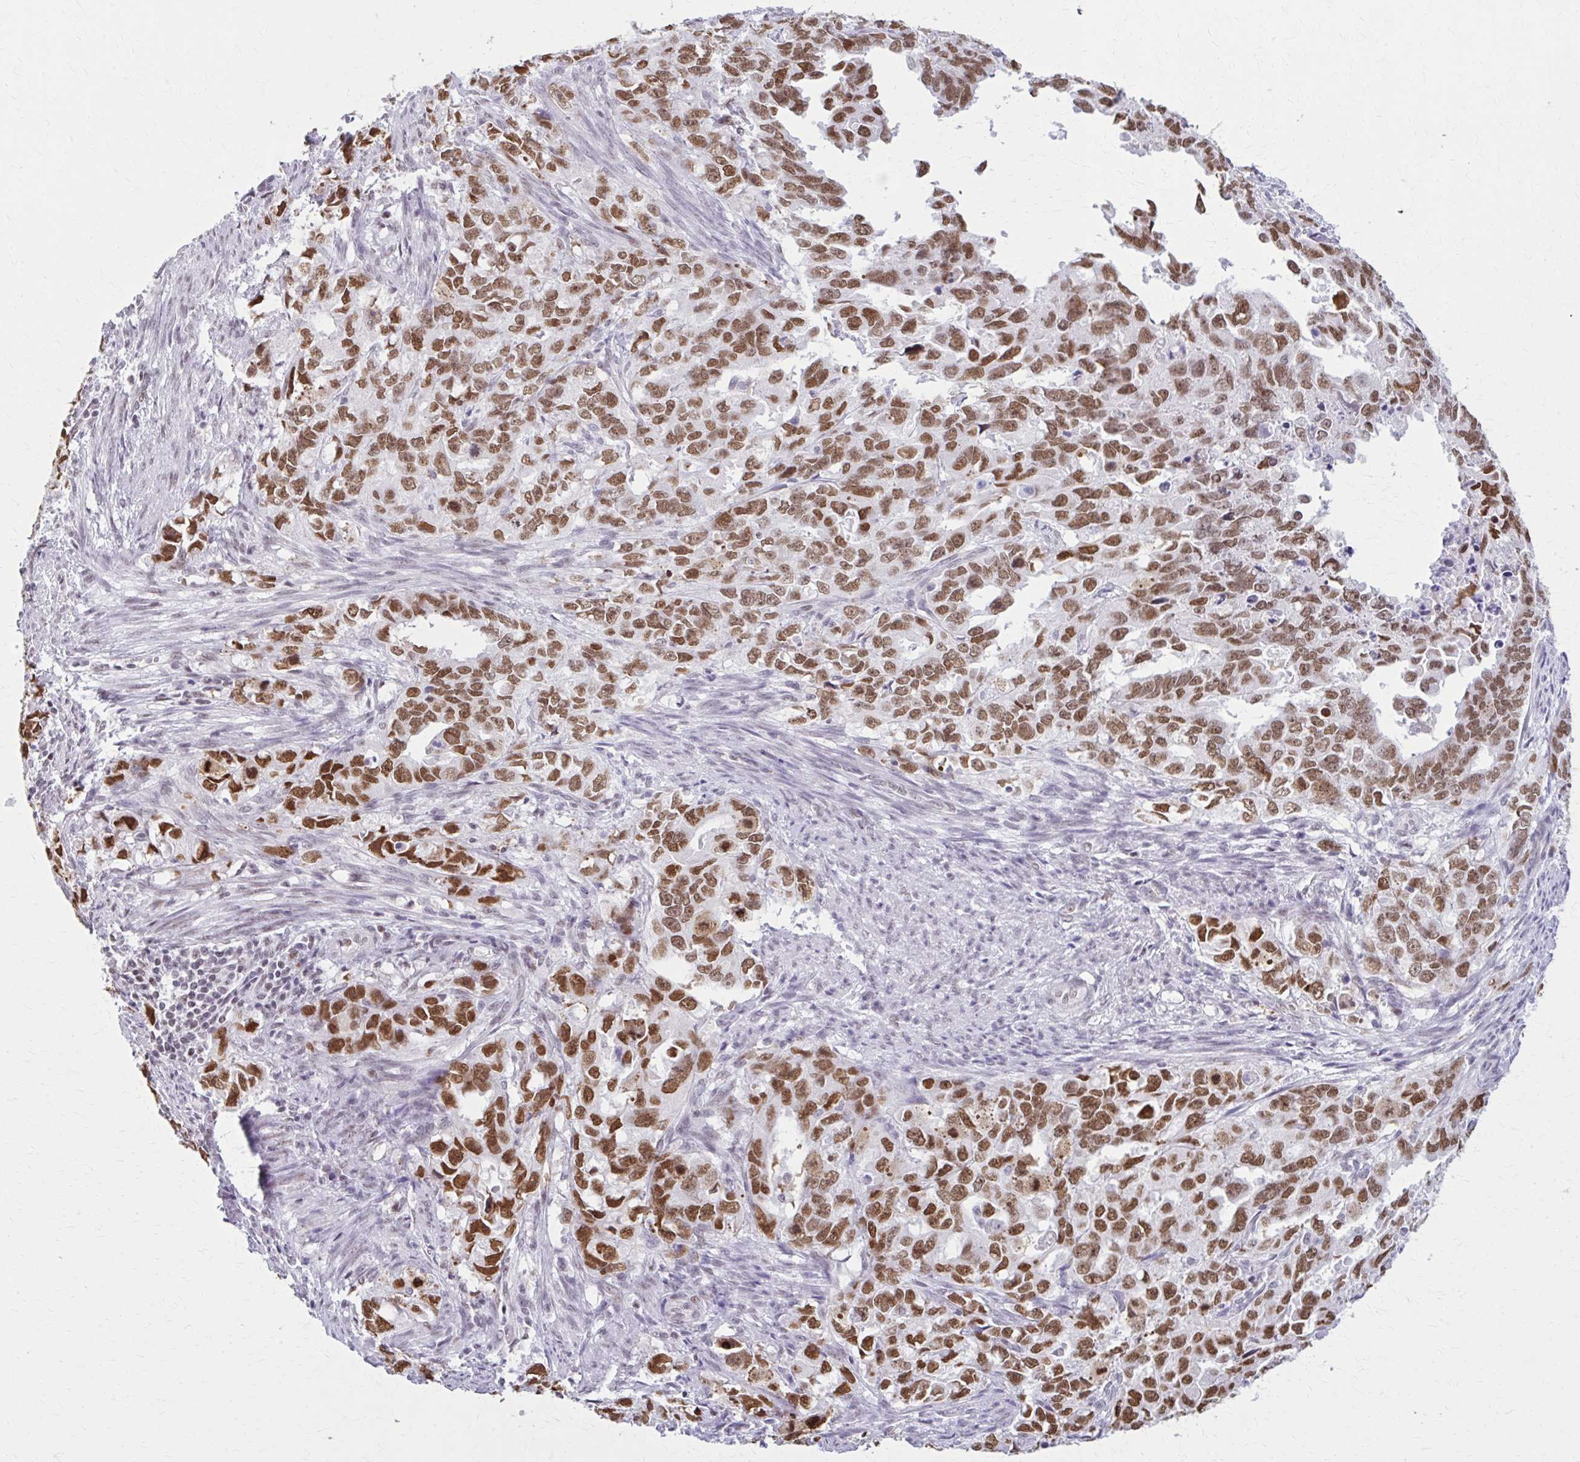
{"staining": {"intensity": "moderate", "quantity": ">75%", "location": "nuclear"}, "tissue": "endometrial cancer", "cell_type": "Tumor cells", "image_type": "cancer", "snomed": [{"axis": "morphology", "description": "Adenocarcinoma, NOS"}, {"axis": "topography", "description": "Endometrium"}], "caption": "The micrograph displays staining of adenocarcinoma (endometrial), revealing moderate nuclear protein expression (brown color) within tumor cells.", "gene": "PABIR1", "patient": {"sex": "female", "age": 65}}